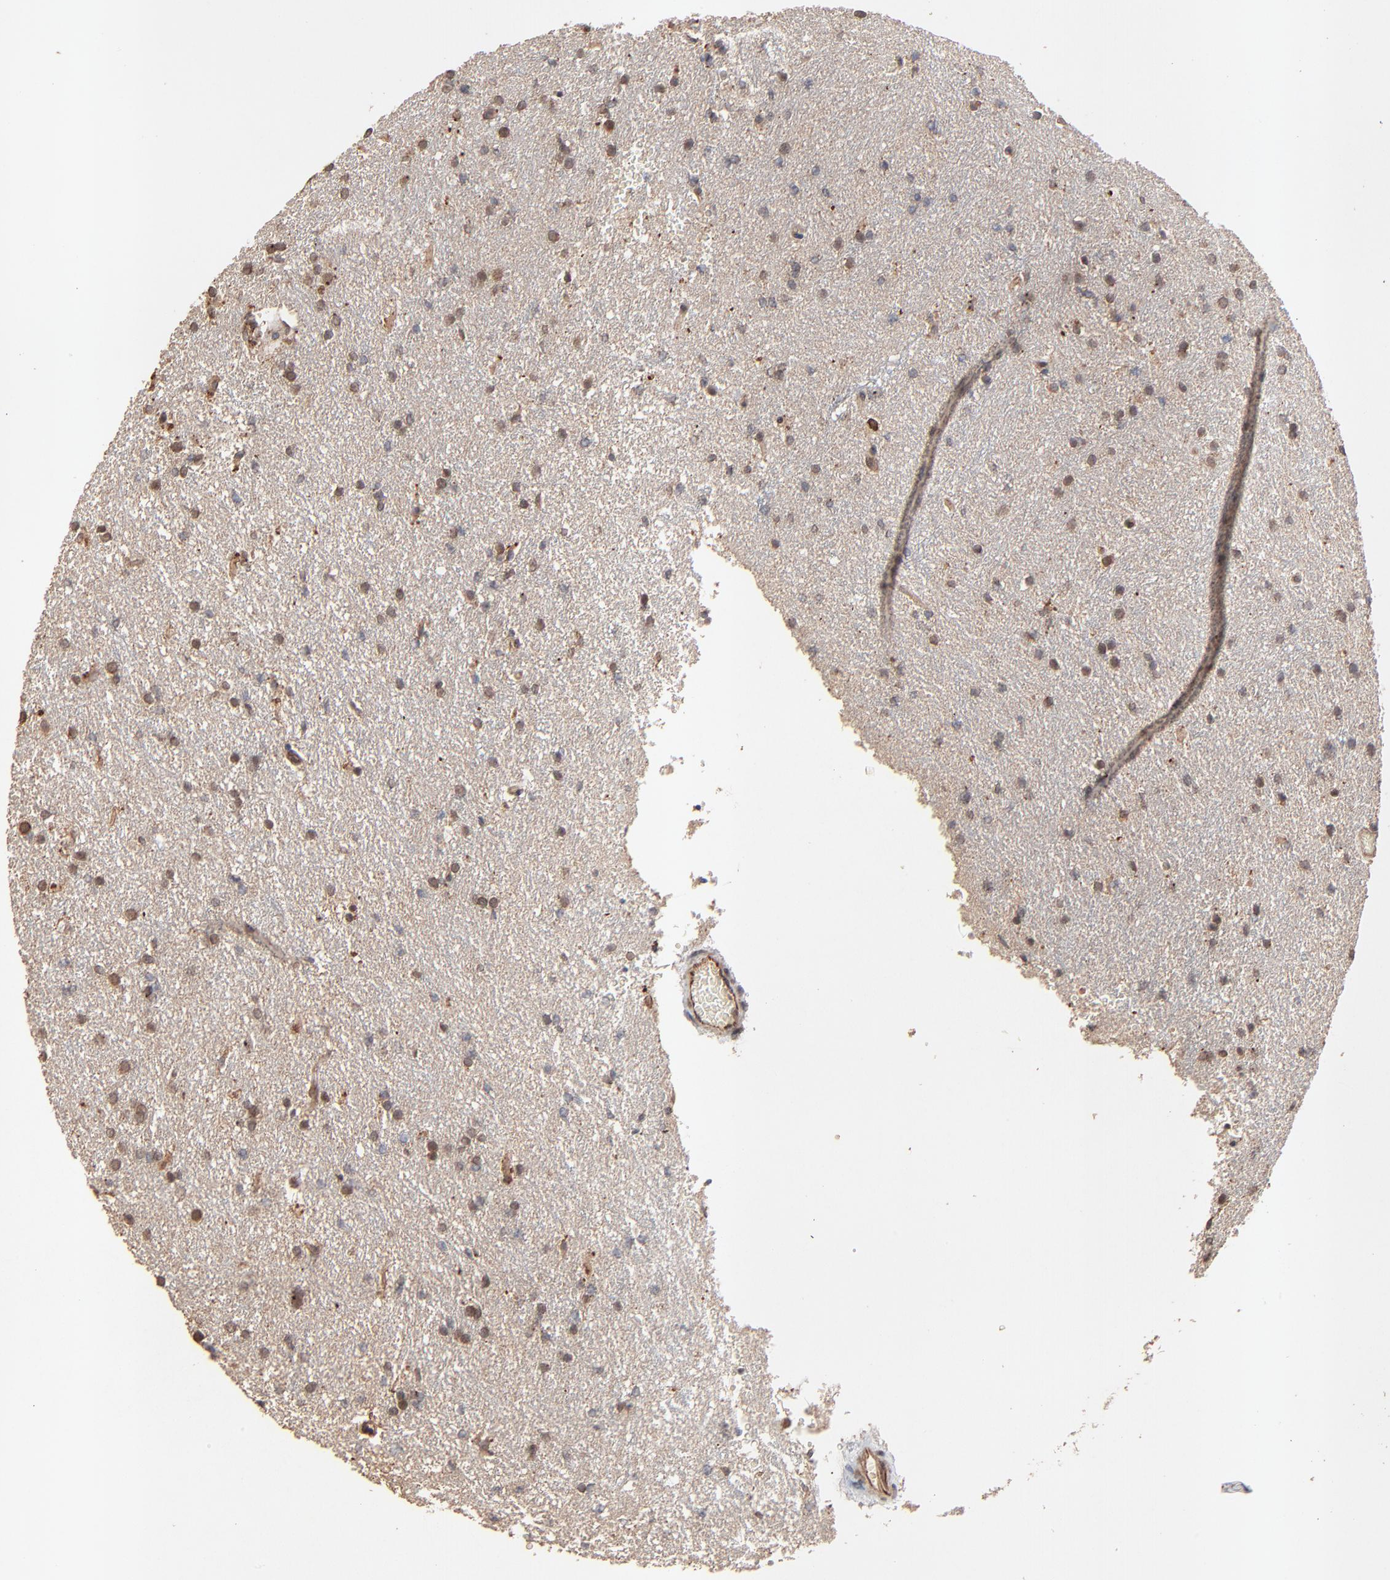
{"staining": {"intensity": "moderate", "quantity": "25%-75%", "location": "nuclear"}, "tissue": "glioma", "cell_type": "Tumor cells", "image_type": "cancer", "snomed": [{"axis": "morphology", "description": "Glioma, malignant, High grade"}, {"axis": "topography", "description": "Brain"}], "caption": "Immunohistochemical staining of human glioma shows moderate nuclear protein expression in about 25%-75% of tumor cells.", "gene": "FAM227A", "patient": {"sex": "female", "age": 50}}